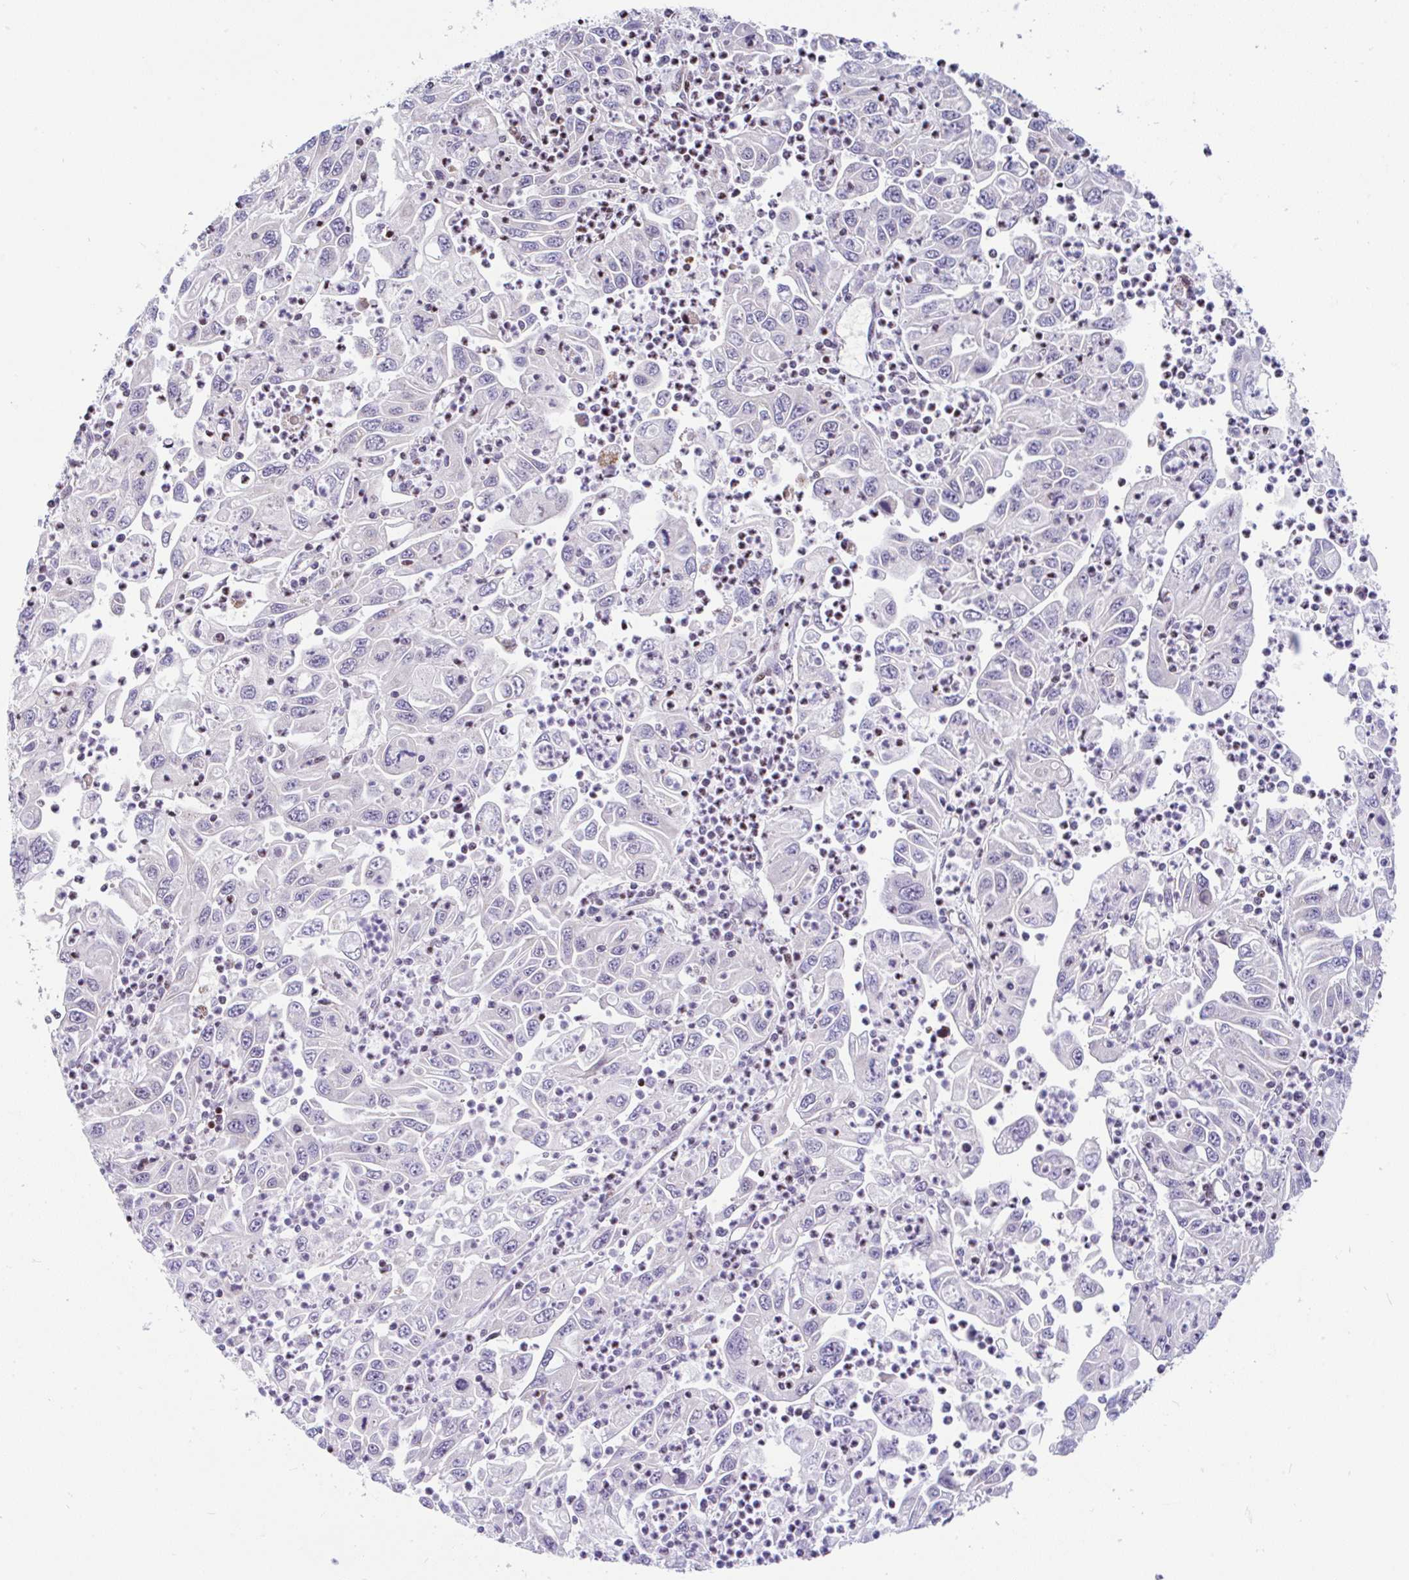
{"staining": {"intensity": "weak", "quantity": "<25%", "location": "cytoplasmic/membranous"}, "tissue": "endometrial cancer", "cell_type": "Tumor cells", "image_type": "cancer", "snomed": [{"axis": "morphology", "description": "Adenocarcinoma, NOS"}, {"axis": "topography", "description": "Uterus"}], "caption": "Tumor cells are negative for protein expression in human endometrial adenocarcinoma.", "gene": "FIGNL1", "patient": {"sex": "female", "age": 62}}